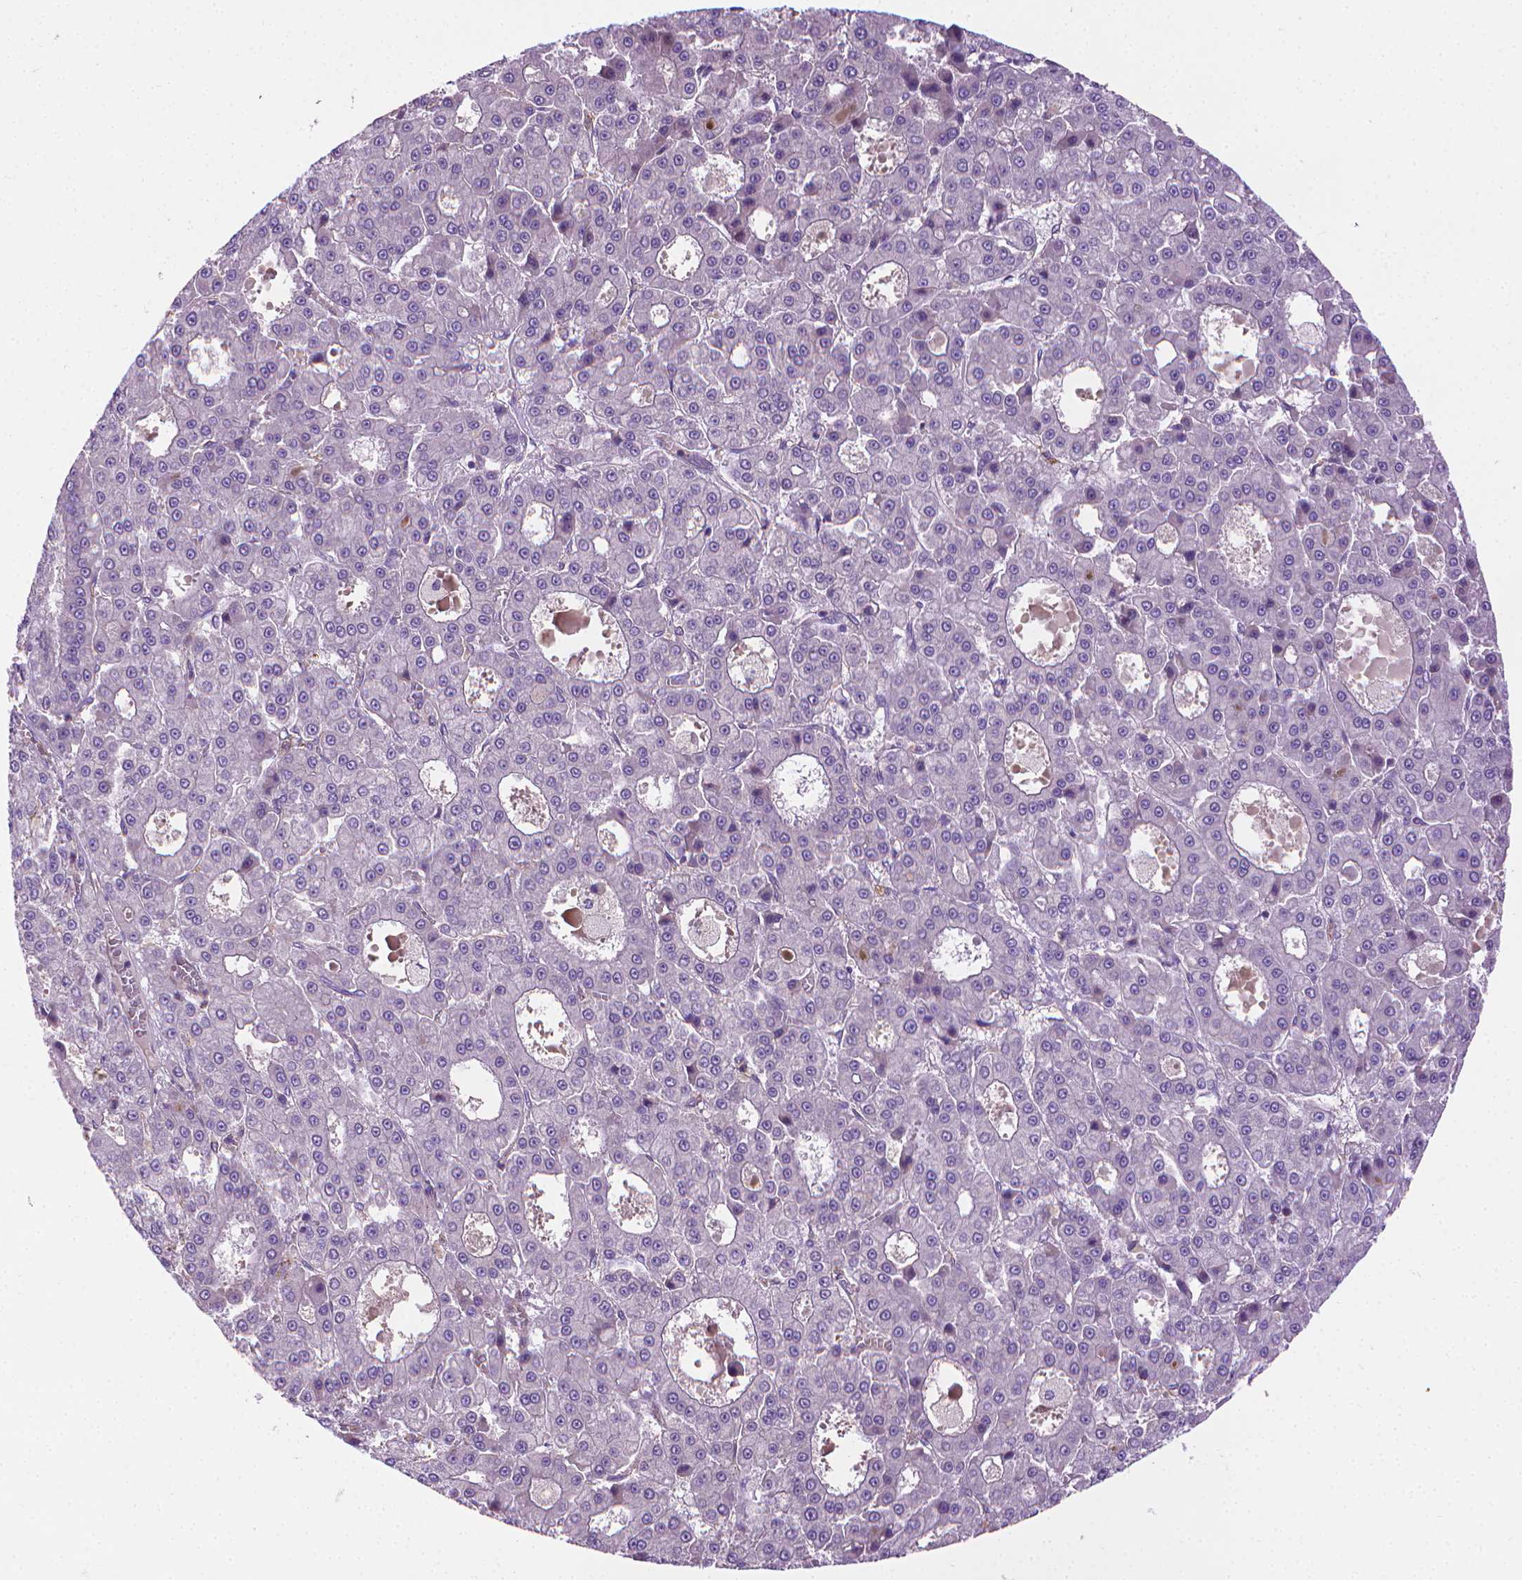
{"staining": {"intensity": "negative", "quantity": "none", "location": "none"}, "tissue": "liver cancer", "cell_type": "Tumor cells", "image_type": "cancer", "snomed": [{"axis": "morphology", "description": "Carcinoma, Hepatocellular, NOS"}, {"axis": "topography", "description": "Liver"}], "caption": "Protein analysis of liver hepatocellular carcinoma displays no significant expression in tumor cells. Nuclei are stained in blue.", "gene": "SLC51B", "patient": {"sex": "male", "age": 70}}